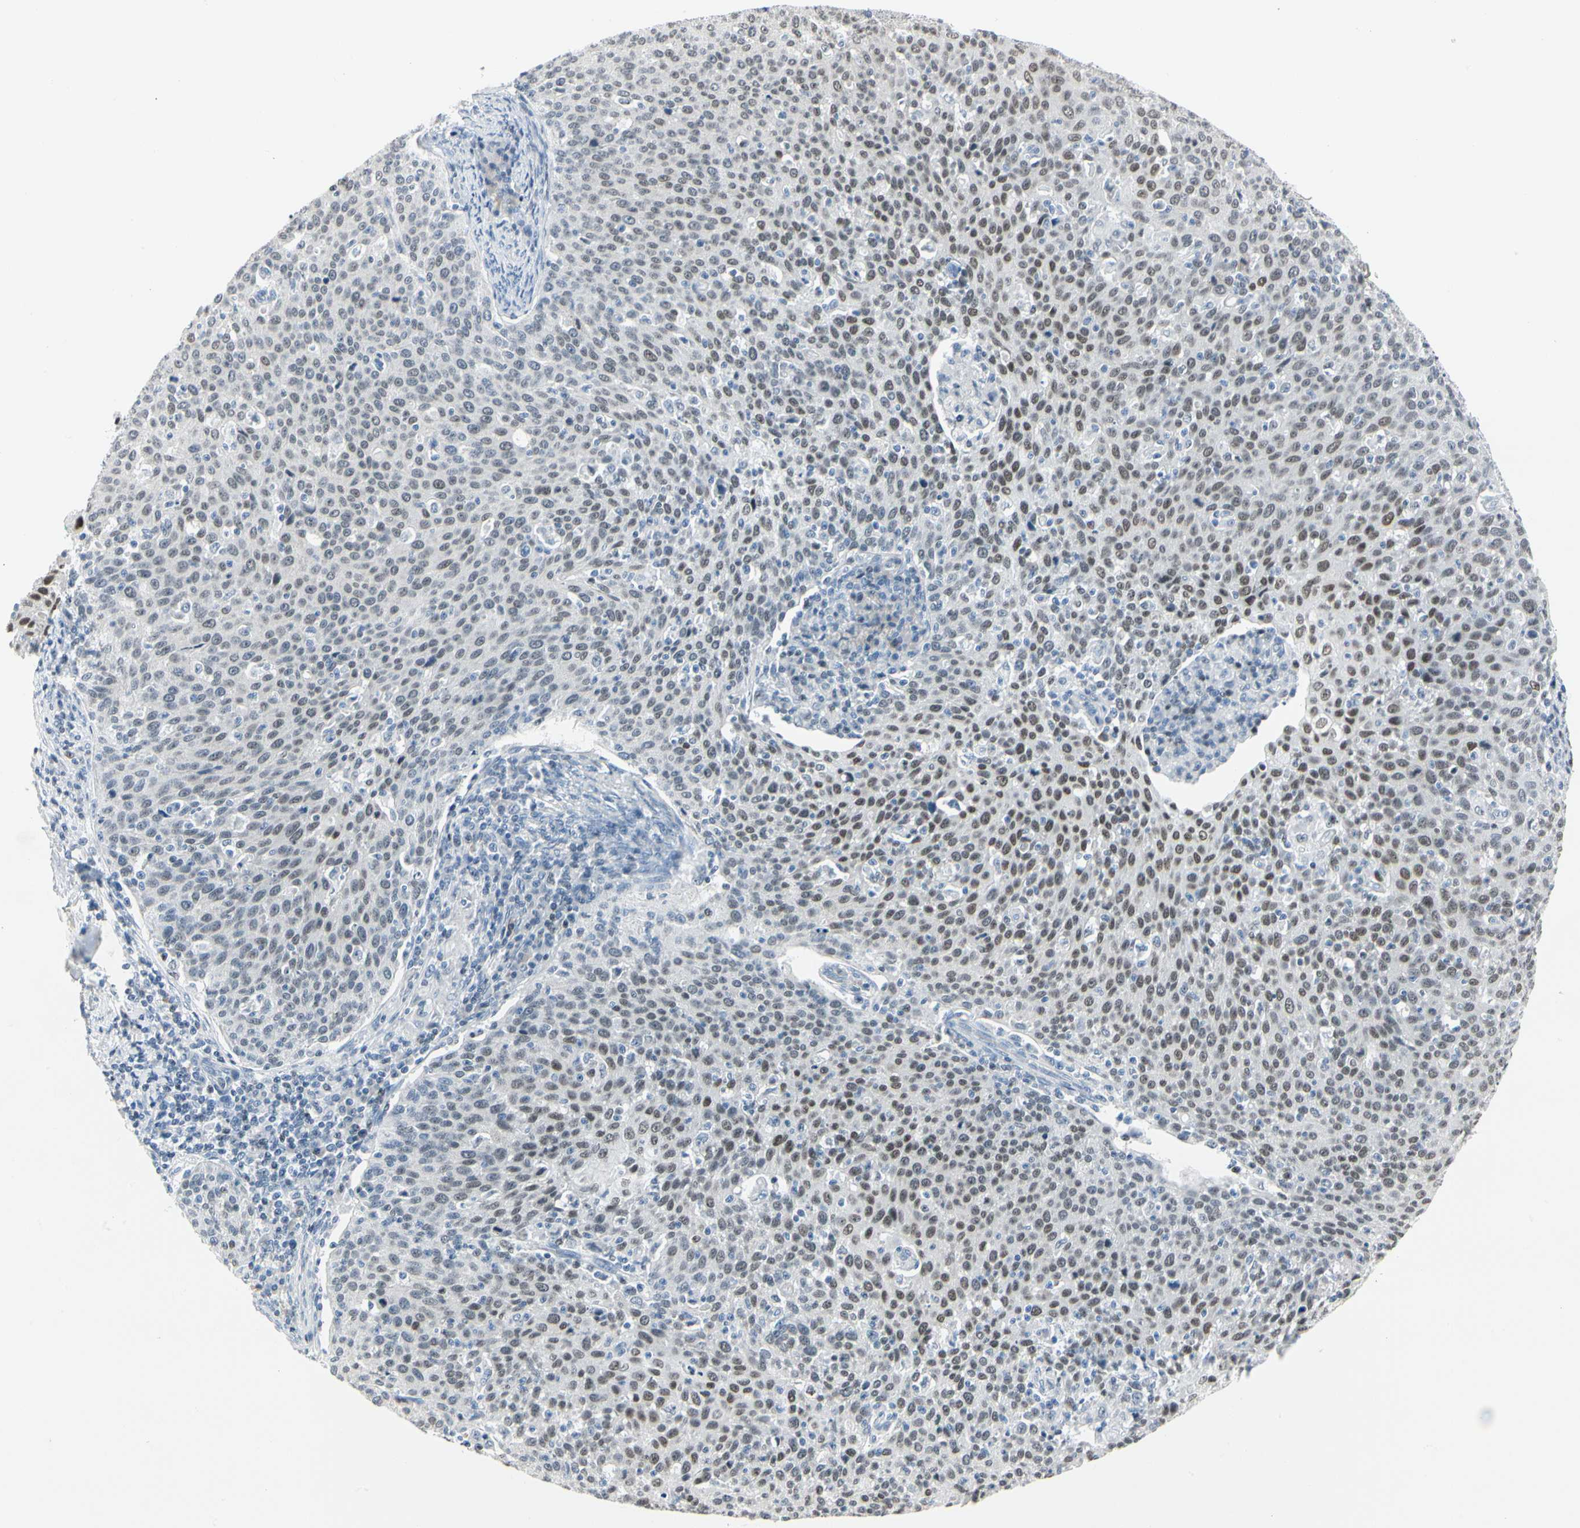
{"staining": {"intensity": "moderate", "quantity": "25%-75%", "location": "nuclear"}, "tissue": "cervical cancer", "cell_type": "Tumor cells", "image_type": "cancer", "snomed": [{"axis": "morphology", "description": "Squamous cell carcinoma, NOS"}, {"axis": "topography", "description": "Cervix"}], "caption": "Cervical cancer (squamous cell carcinoma) stained with a protein marker reveals moderate staining in tumor cells.", "gene": "ZBTB7B", "patient": {"sex": "female", "age": 38}}